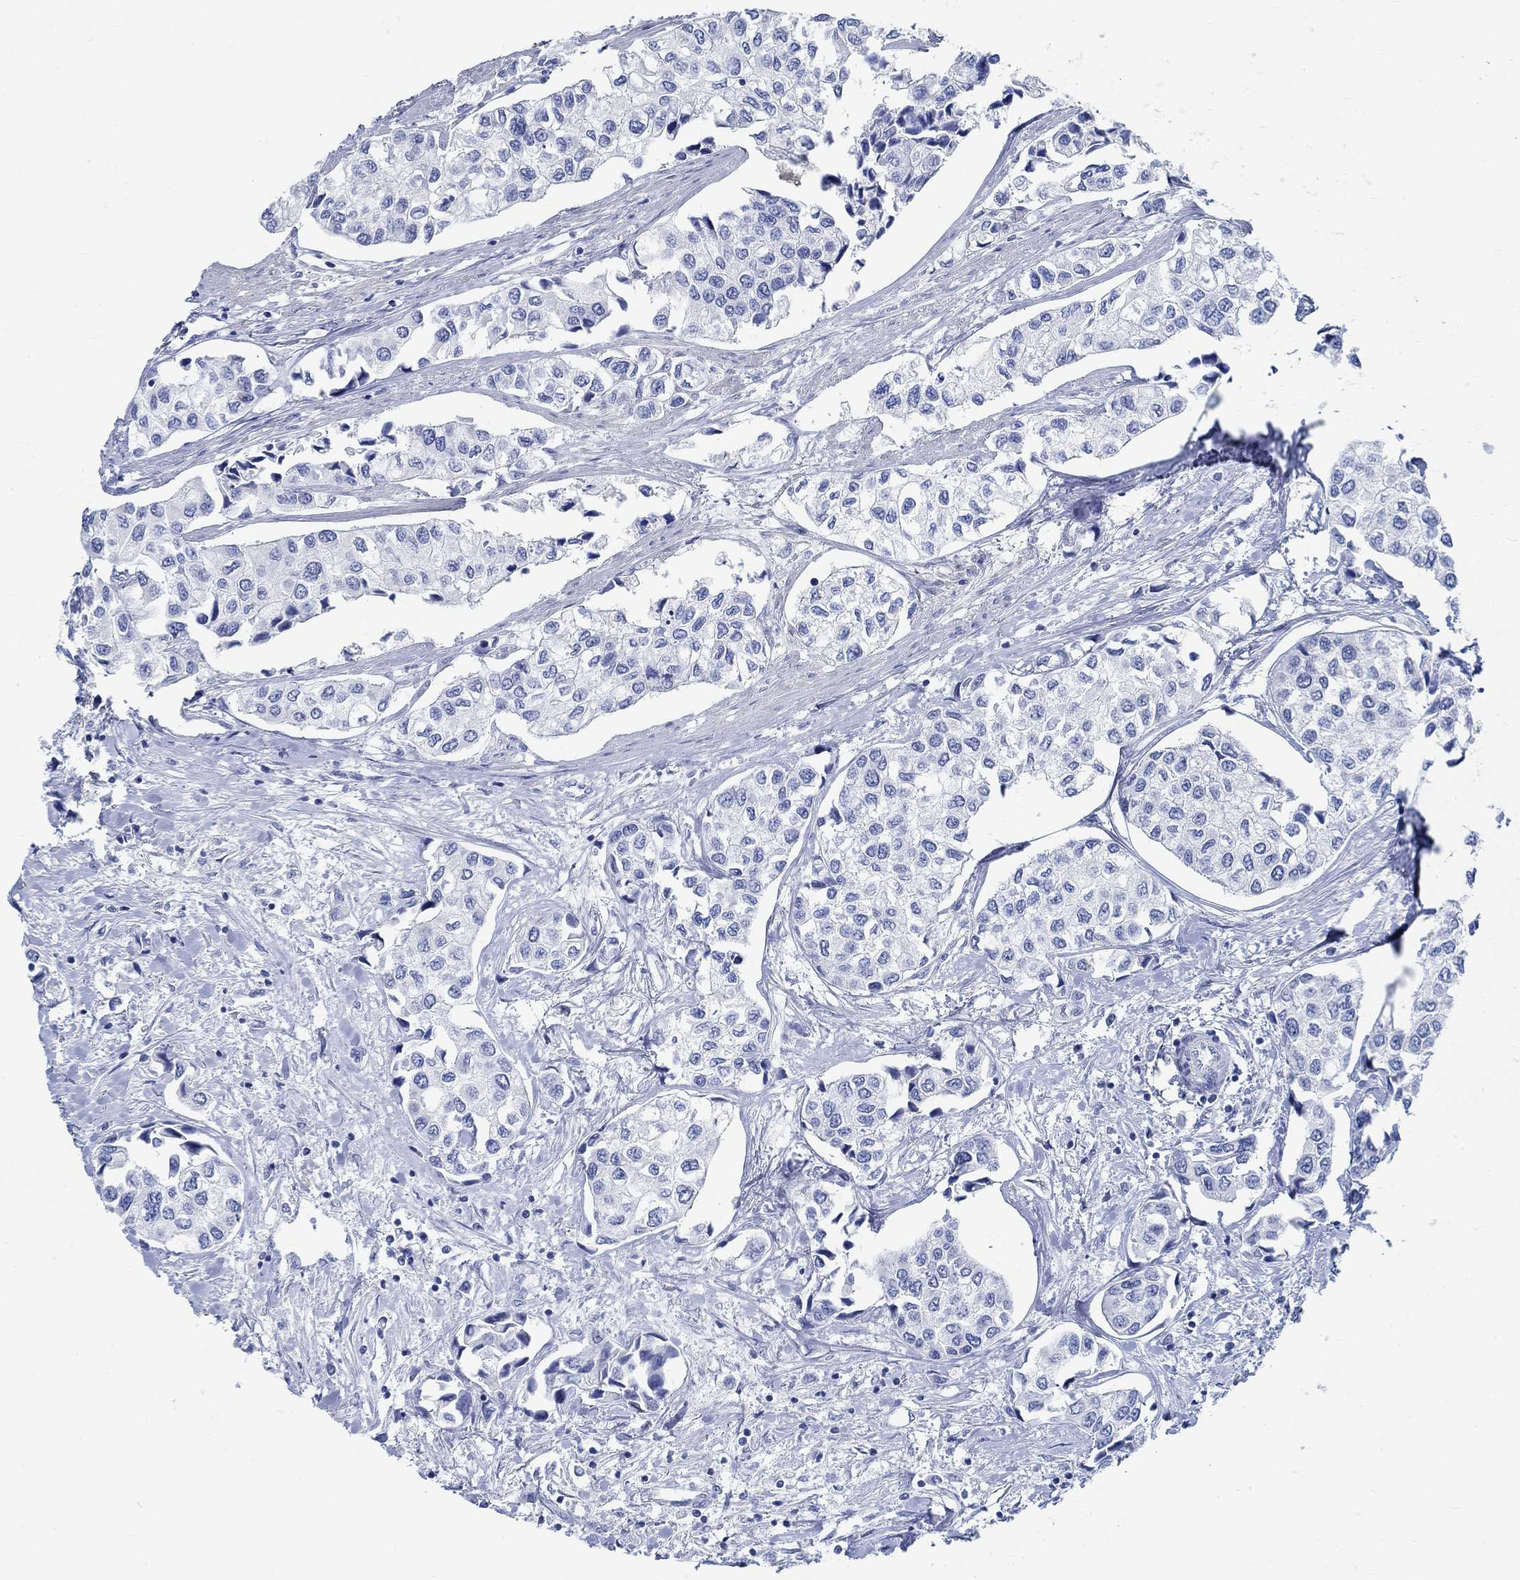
{"staining": {"intensity": "negative", "quantity": "none", "location": "none"}, "tissue": "urothelial cancer", "cell_type": "Tumor cells", "image_type": "cancer", "snomed": [{"axis": "morphology", "description": "Urothelial carcinoma, High grade"}, {"axis": "topography", "description": "Urinary bladder"}], "caption": "Immunohistochemistry (IHC) micrograph of high-grade urothelial carcinoma stained for a protein (brown), which displays no positivity in tumor cells.", "gene": "RBM20", "patient": {"sex": "male", "age": 73}}